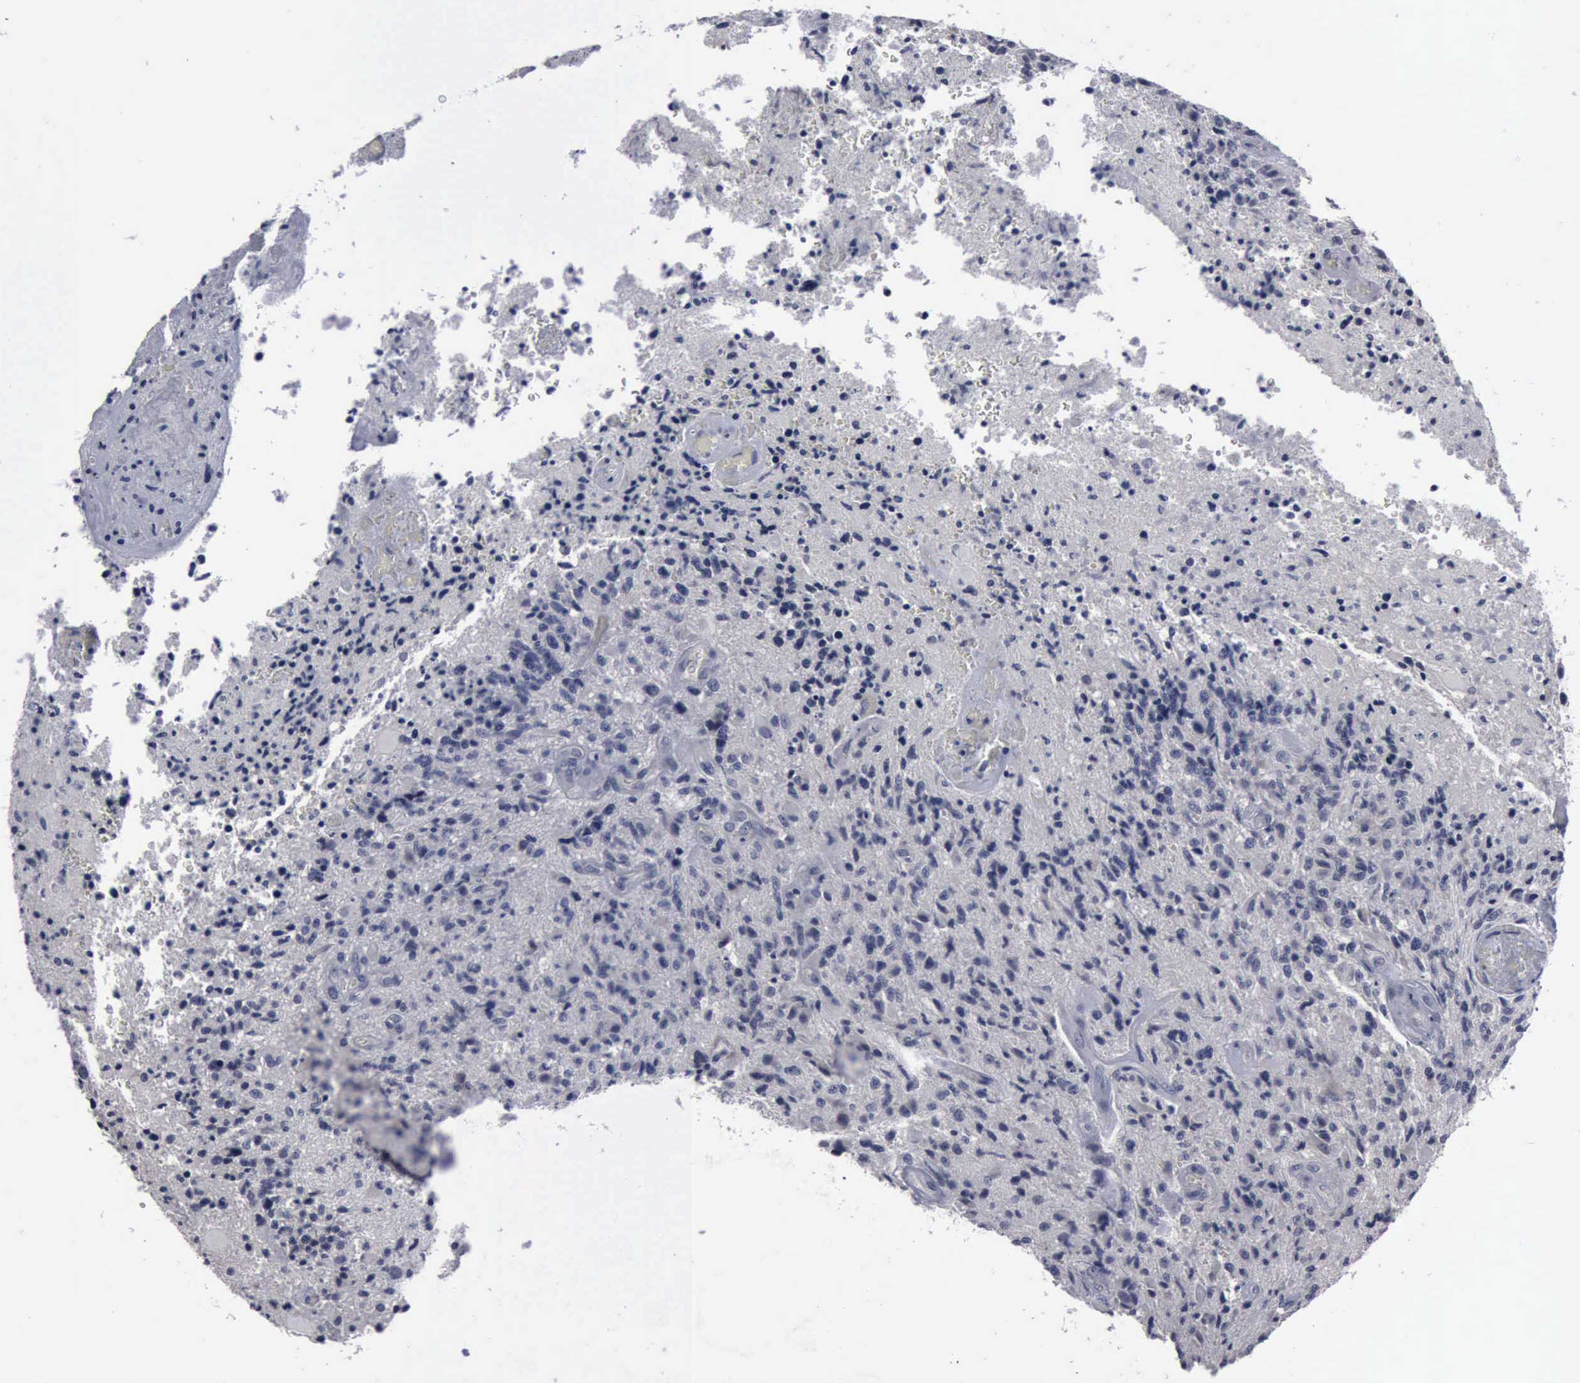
{"staining": {"intensity": "negative", "quantity": "none", "location": "none"}, "tissue": "glioma", "cell_type": "Tumor cells", "image_type": "cancer", "snomed": [{"axis": "morphology", "description": "Glioma, malignant, High grade"}, {"axis": "topography", "description": "Brain"}], "caption": "A high-resolution micrograph shows immunohistochemistry staining of high-grade glioma (malignant), which demonstrates no significant positivity in tumor cells.", "gene": "MYO18B", "patient": {"sex": "male", "age": 36}}